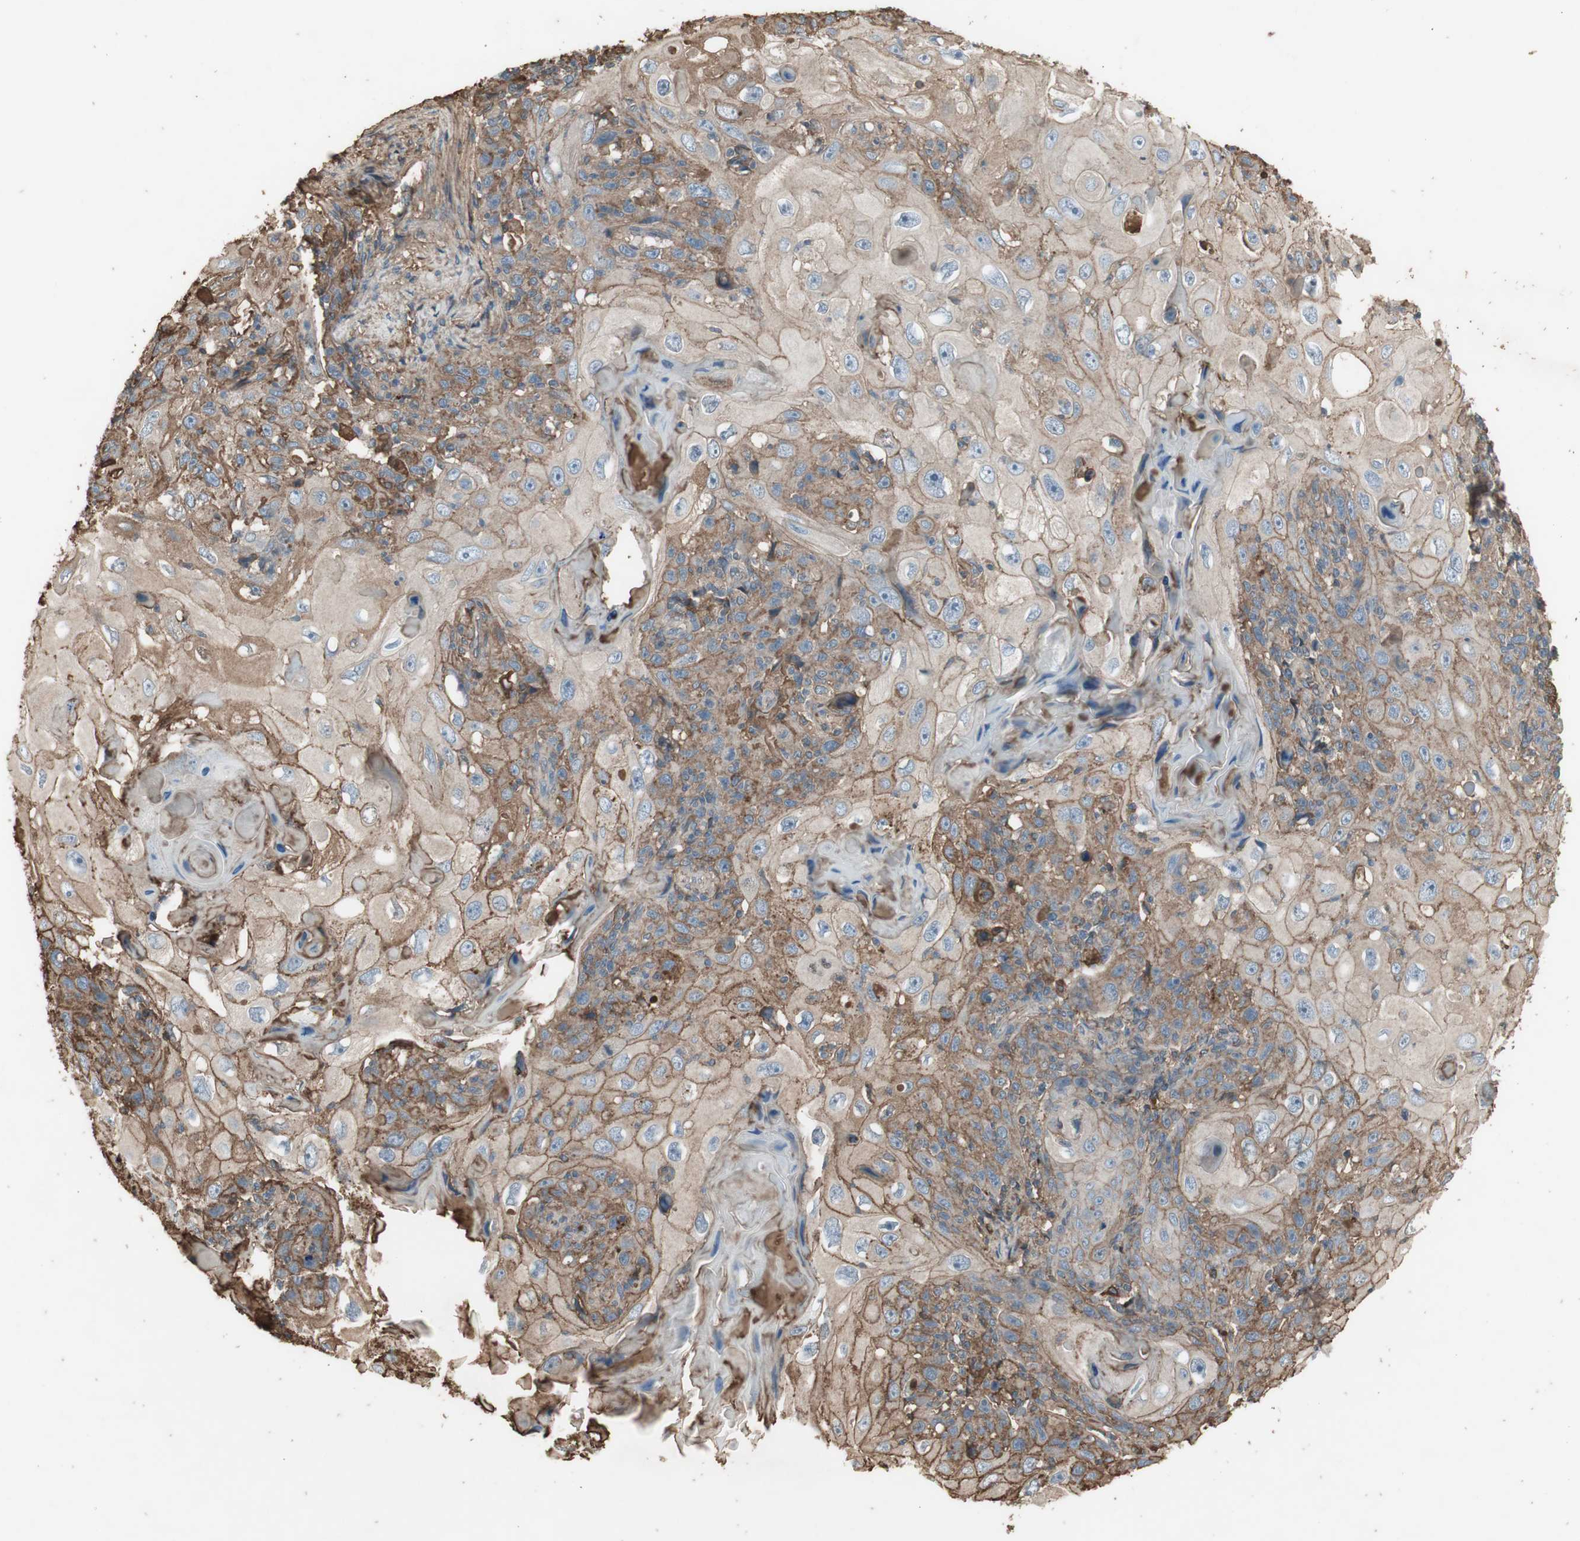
{"staining": {"intensity": "weak", "quantity": ">75%", "location": "cytoplasmic/membranous"}, "tissue": "skin cancer", "cell_type": "Tumor cells", "image_type": "cancer", "snomed": [{"axis": "morphology", "description": "Squamous cell carcinoma, NOS"}, {"axis": "topography", "description": "Skin"}], "caption": "A photomicrograph of skin cancer (squamous cell carcinoma) stained for a protein shows weak cytoplasmic/membranous brown staining in tumor cells.", "gene": "MMP14", "patient": {"sex": "female", "age": 88}}